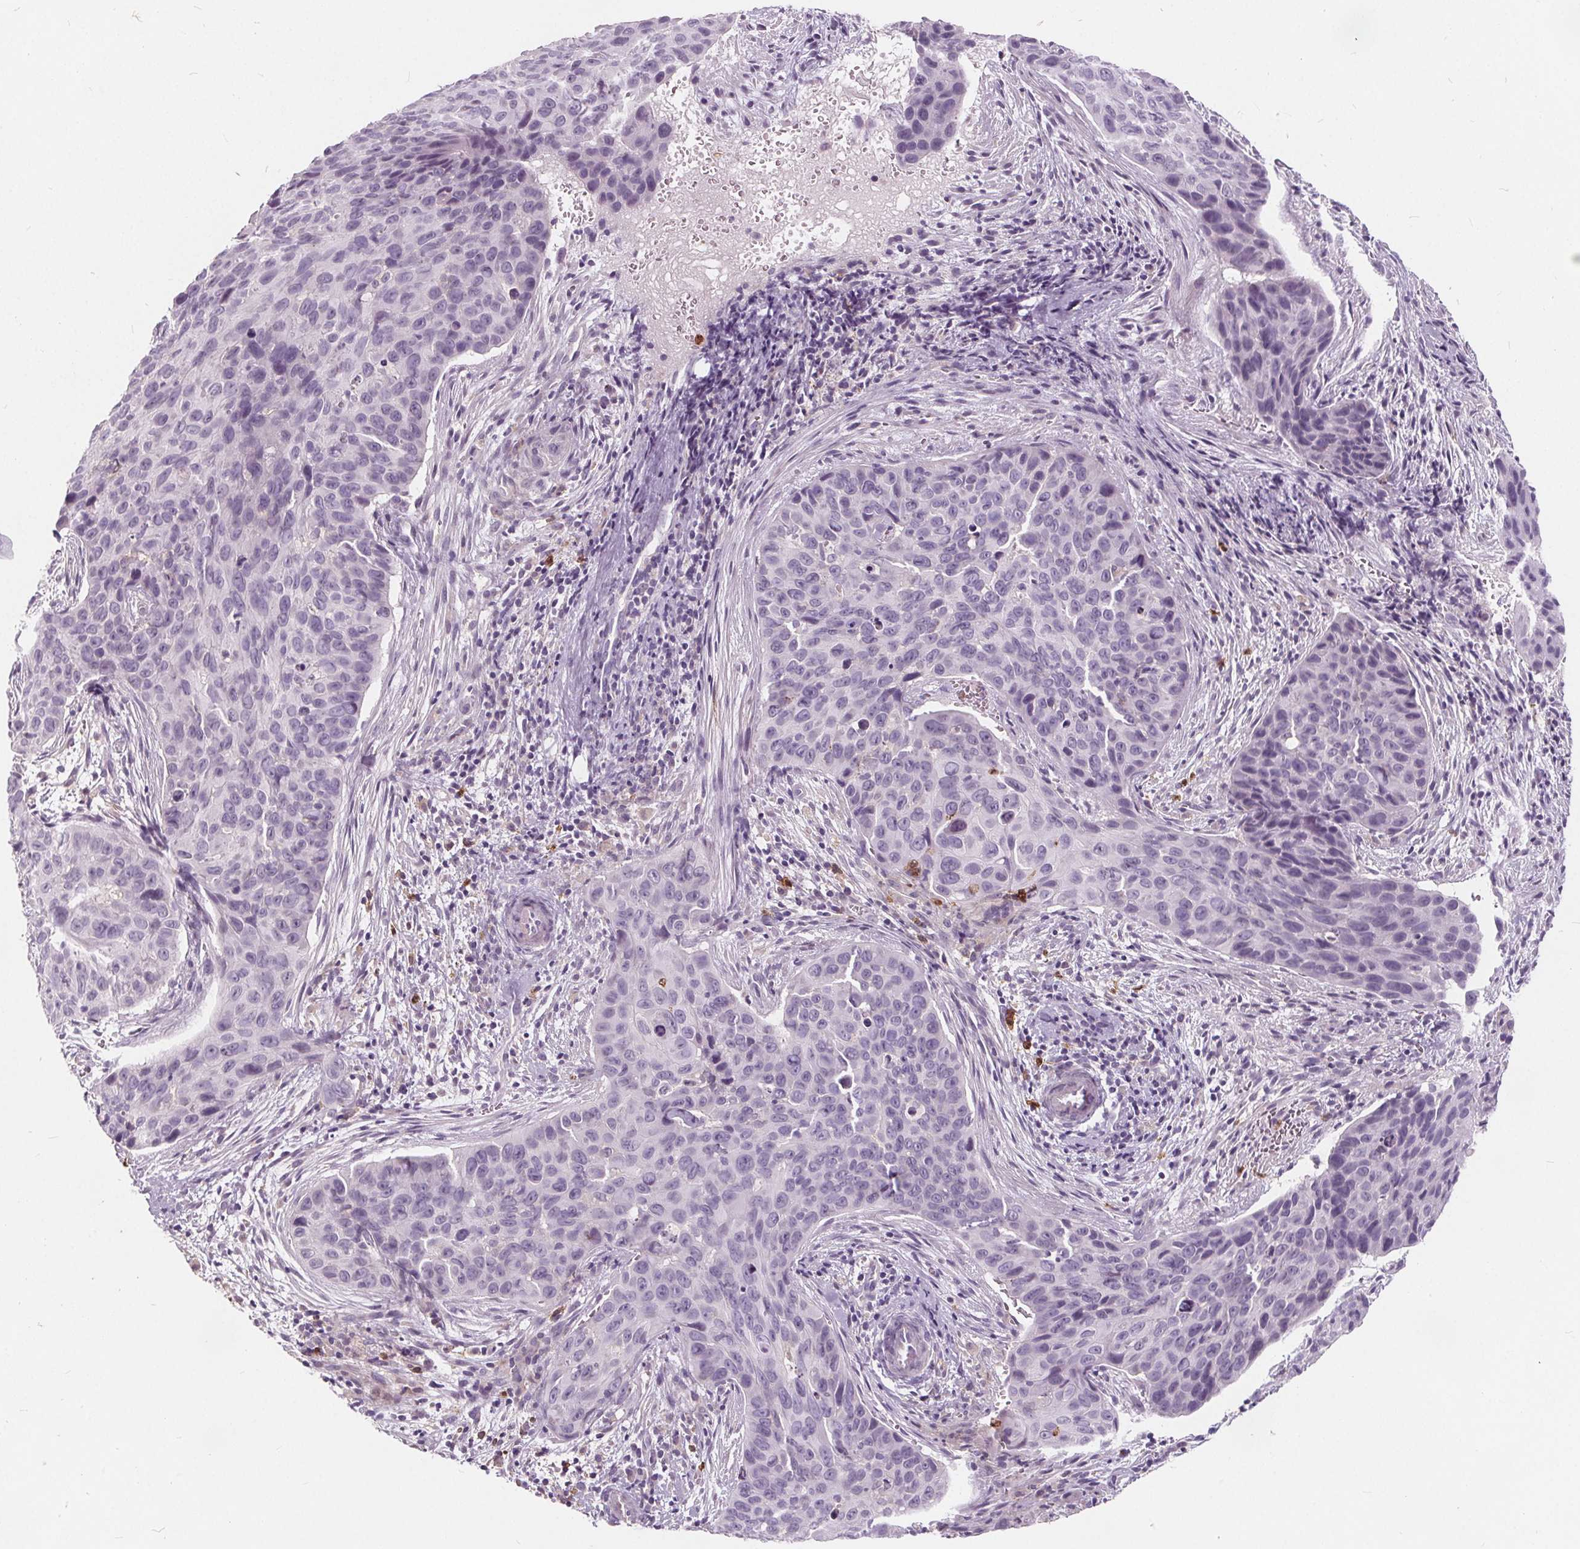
{"staining": {"intensity": "negative", "quantity": "none", "location": "none"}, "tissue": "cervical cancer", "cell_type": "Tumor cells", "image_type": "cancer", "snomed": [{"axis": "morphology", "description": "Squamous cell carcinoma, NOS"}, {"axis": "topography", "description": "Cervix"}], "caption": "Tumor cells are negative for protein expression in human cervical cancer.", "gene": "HAAO", "patient": {"sex": "female", "age": 35}}